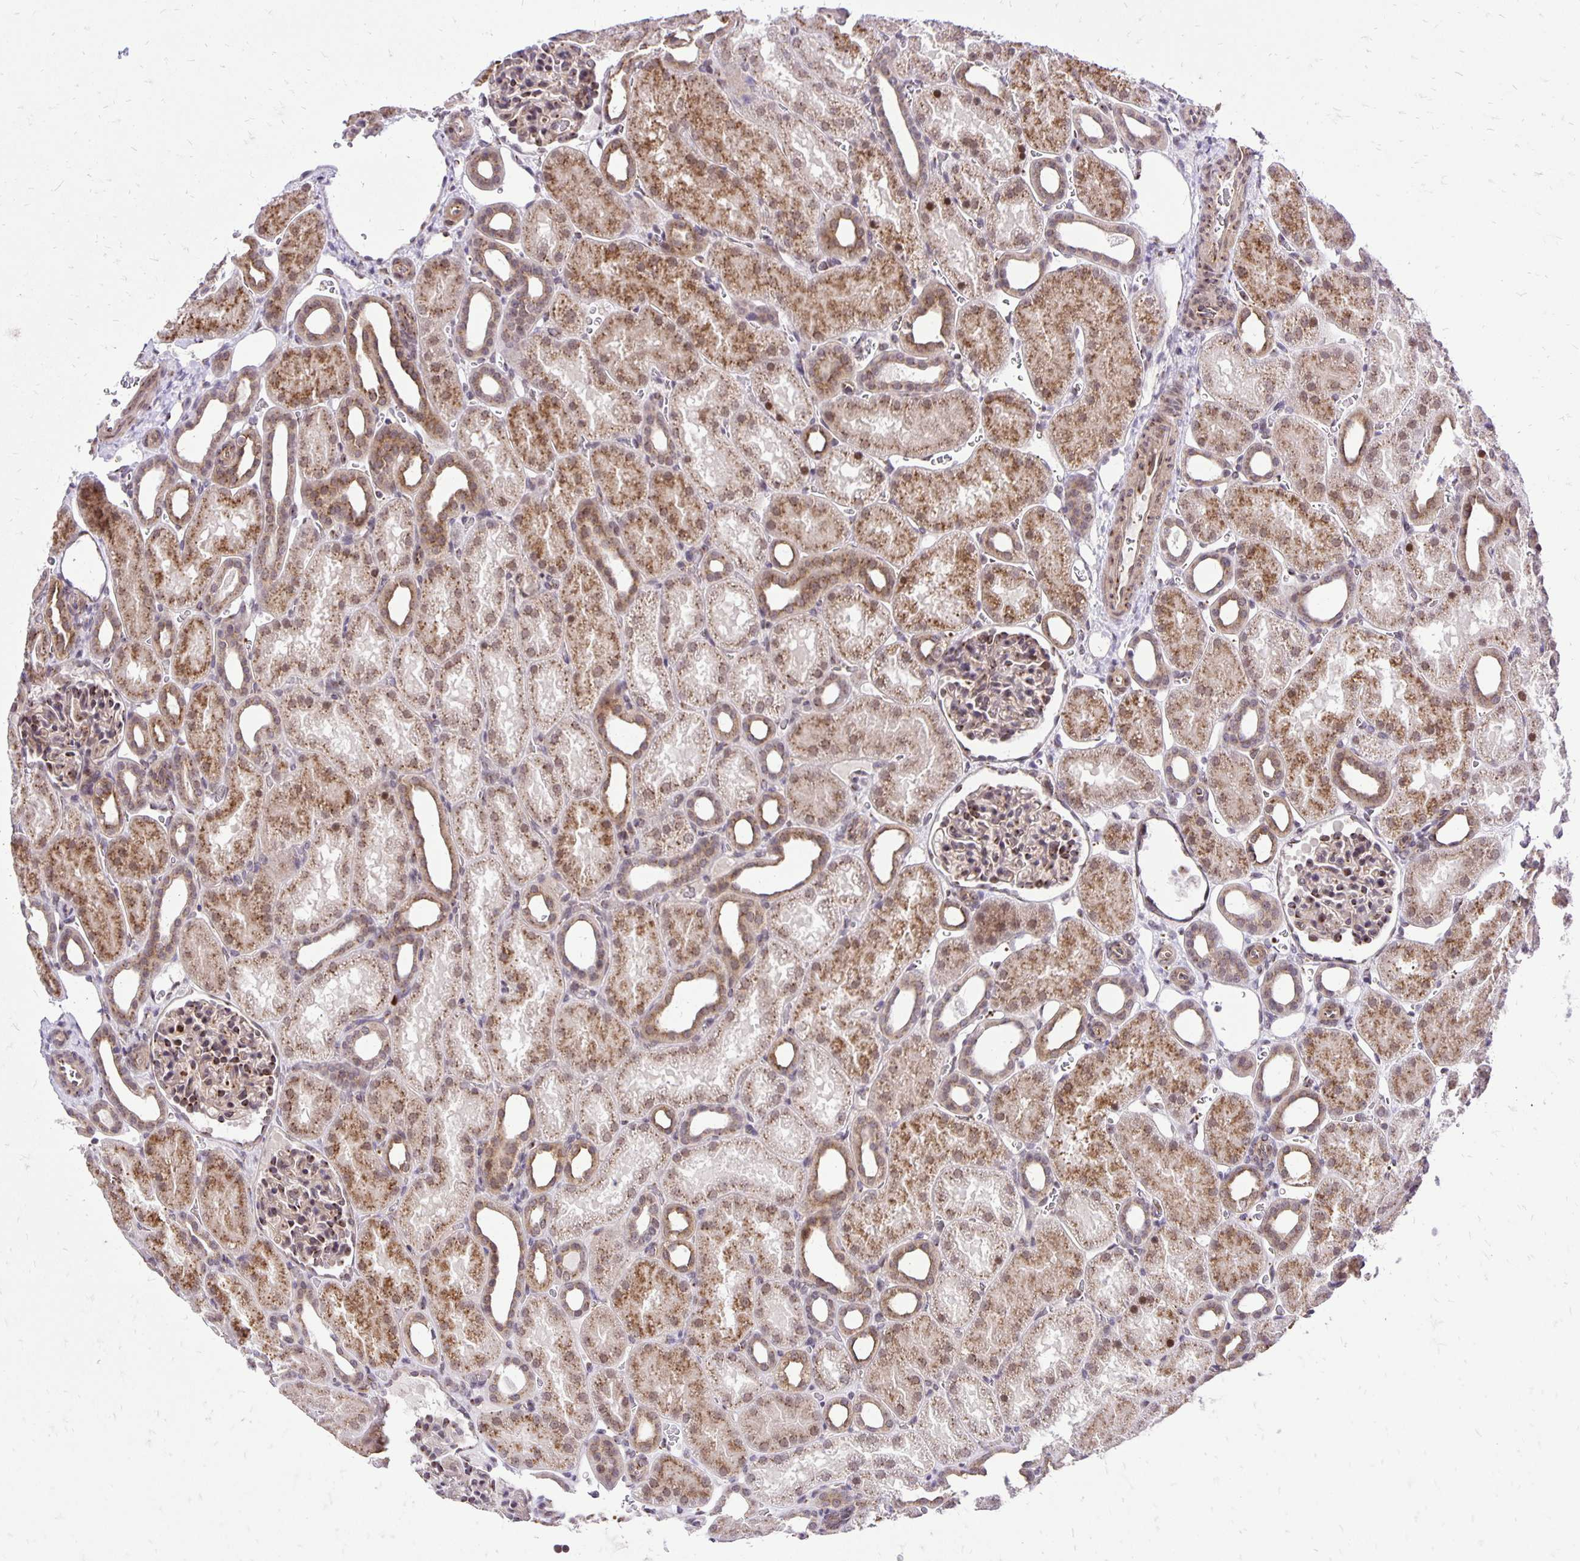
{"staining": {"intensity": "moderate", "quantity": "25%-75%", "location": "cytoplasmic/membranous,nuclear"}, "tissue": "kidney", "cell_type": "Cells in glomeruli", "image_type": "normal", "snomed": [{"axis": "morphology", "description": "Normal tissue, NOS"}, {"axis": "topography", "description": "Kidney"}], "caption": "A medium amount of moderate cytoplasmic/membranous,nuclear staining is present in approximately 25%-75% of cells in glomeruli in unremarkable kidney.", "gene": "GOLGA5", "patient": {"sex": "male", "age": 2}}